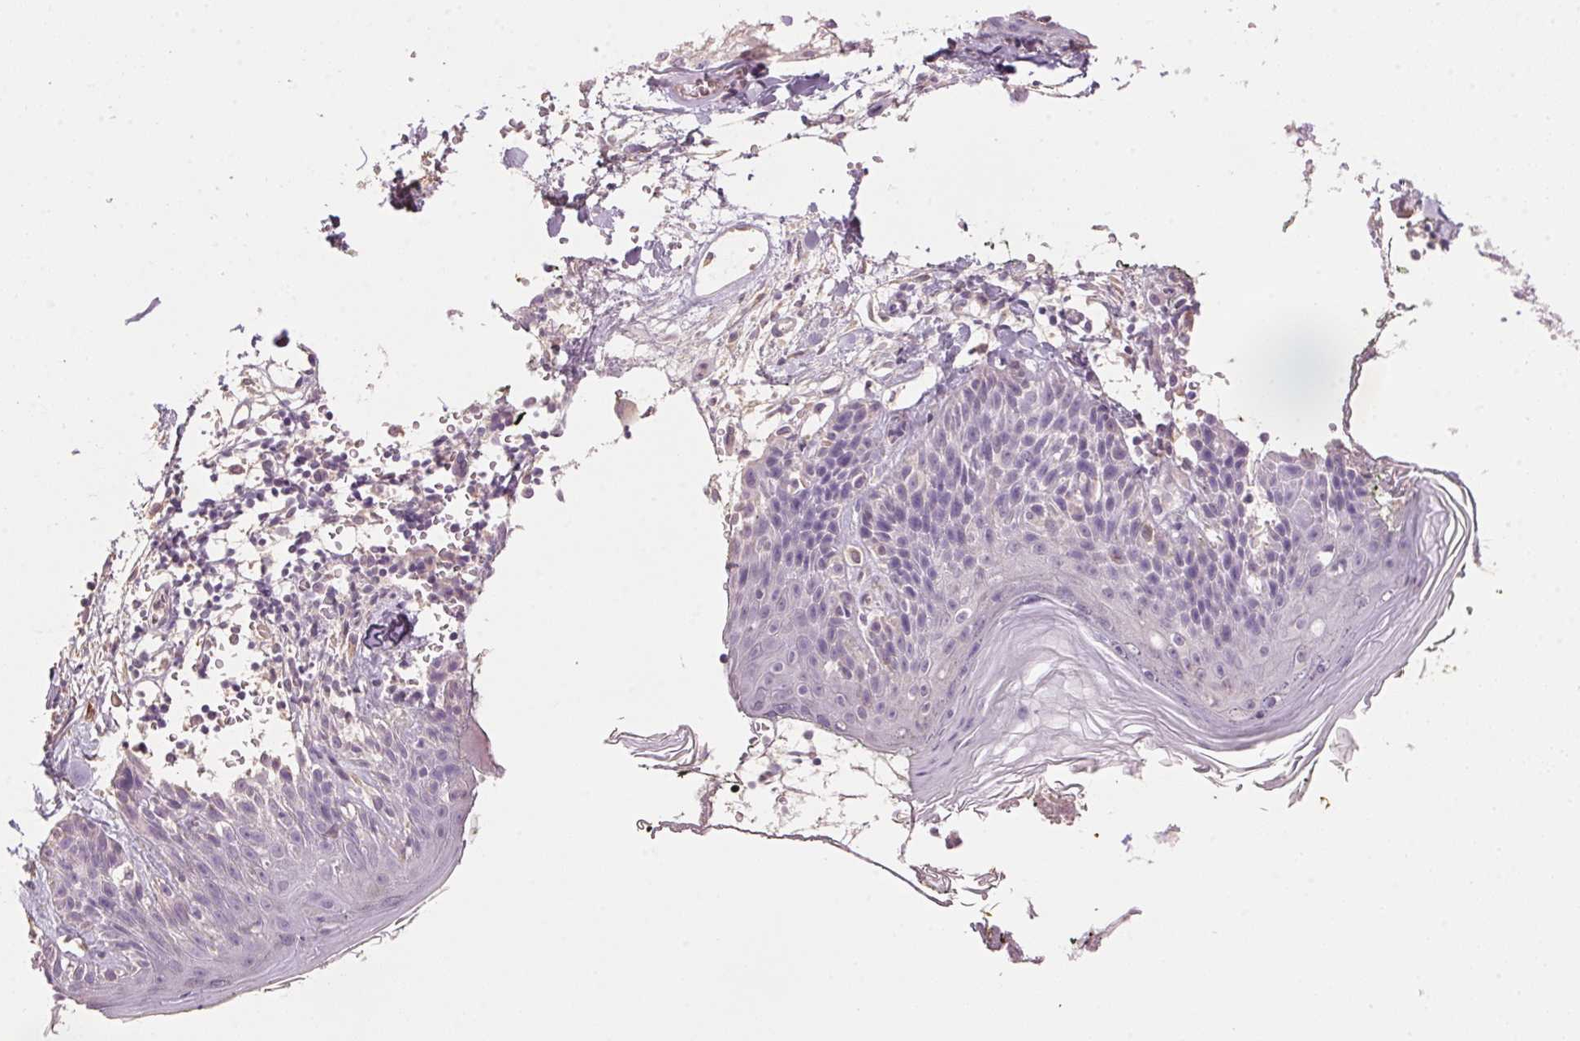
{"staining": {"intensity": "negative", "quantity": "none", "location": "none"}, "tissue": "skin", "cell_type": "Fibroblasts", "image_type": "normal", "snomed": [{"axis": "morphology", "description": "Normal tissue, NOS"}, {"axis": "topography", "description": "Skin"}], "caption": "This image is of benign skin stained with immunohistochemistry to label a protein in brown with the nuclei are counter-stained blue. There is no expression in fibroblasts. The staining was performed using DAB (3,3'-diaminobenzidine) to visualize the protein expression in brown, while the nuclei were stained in blue with hematoxylin (Magnification: 20x).", "gene": "LYZL6", "patient": {"sex": "male", "age": 76}}